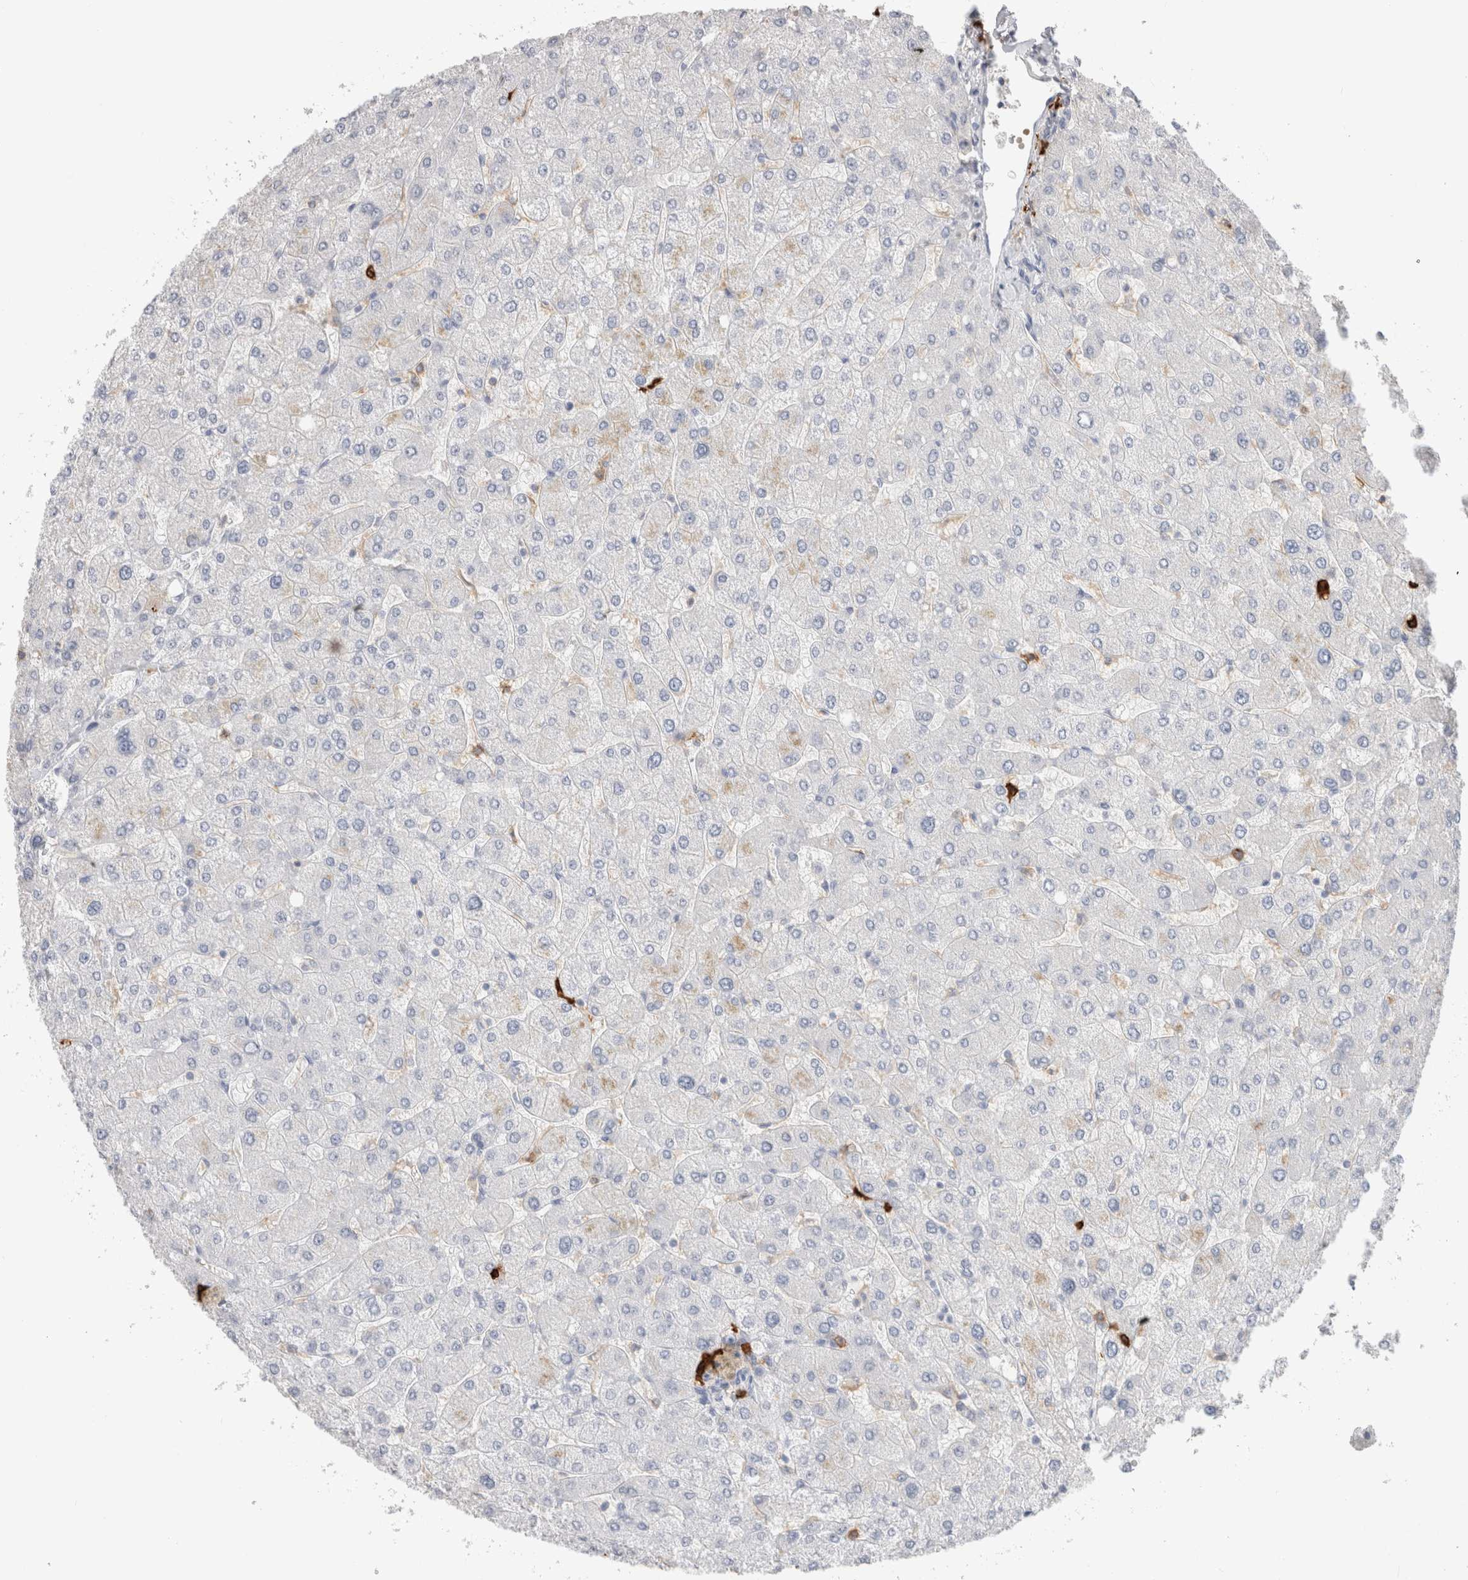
{"staining": {"intensity": "negative", "quantity": "none", "location": "none"}, "tissue": "liver", "cell_type": "Cholangiocytes", "image_type": "normal", "snomed": [{"axis": "morphology", "description": "Normal tissue, NOS"}, {"axis": "topography", "description": "Liver"}], "caption": "A high-resolution micrograph shows immunohistochemistry (IHC) staining of normal liver, which shows no significant positivity in cholangiocytes.", "gene": "CD38", "patient": {"sex": "male", "age": 55}}